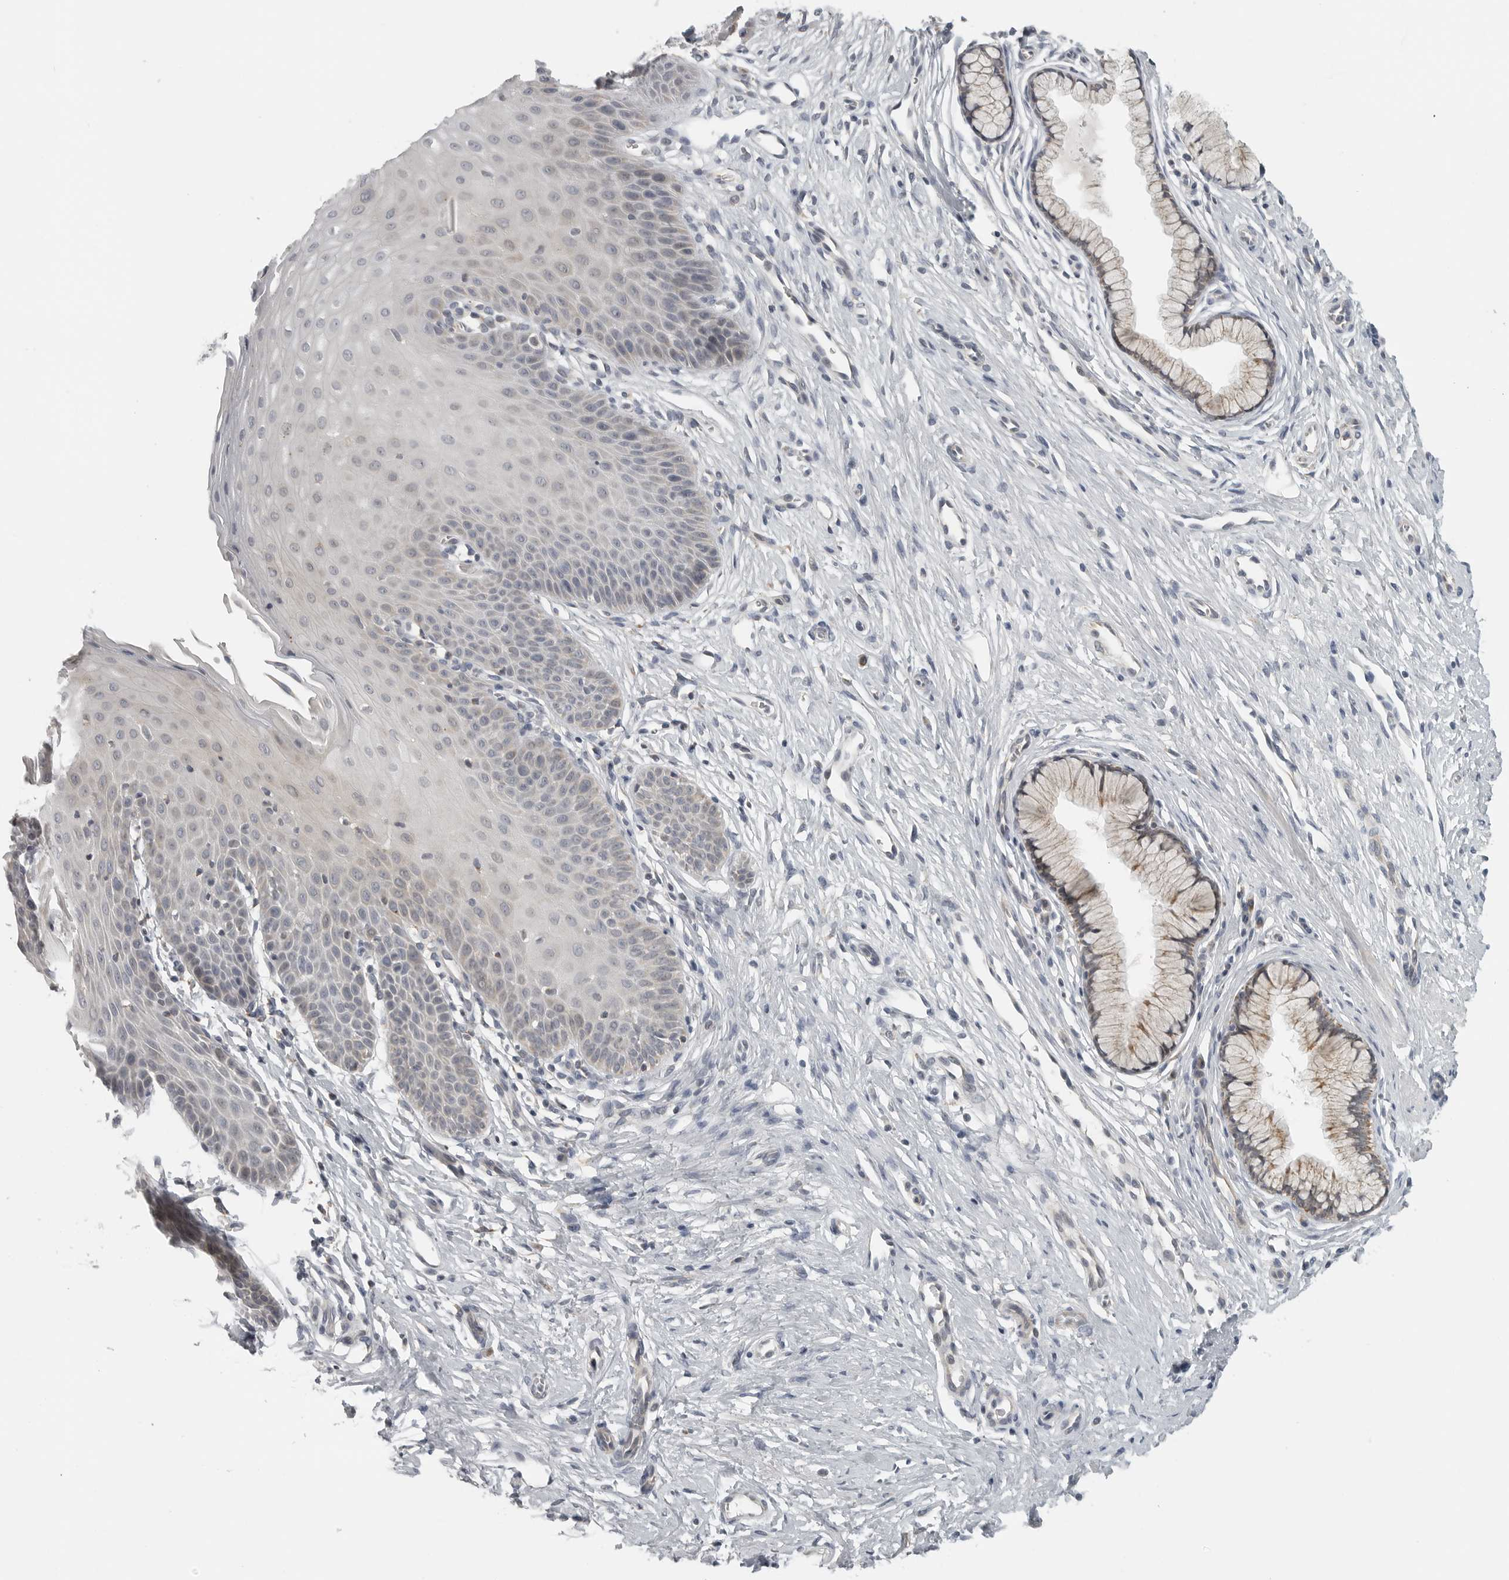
{"staining": {"intensity": "weak", "quantity": "25%-75%", "location": "cytoplasmic/membranous"}, "tissue": "cervix", "cell_type": "Glandular cells", "image_type": "normal", "snomed": [{"axis": "morphology", "description": "Normal tissue, NOS"}, {"axis": "topography", "description": "Cervix"}], "caption": "A low amount of weak cytoplasmic/membranous staining is appreciated in approximately 25%-75% of glandular cells in unremarkable cervix.", "gene": "RXFP3", "patient": {"sex": "female", "age": 36}}